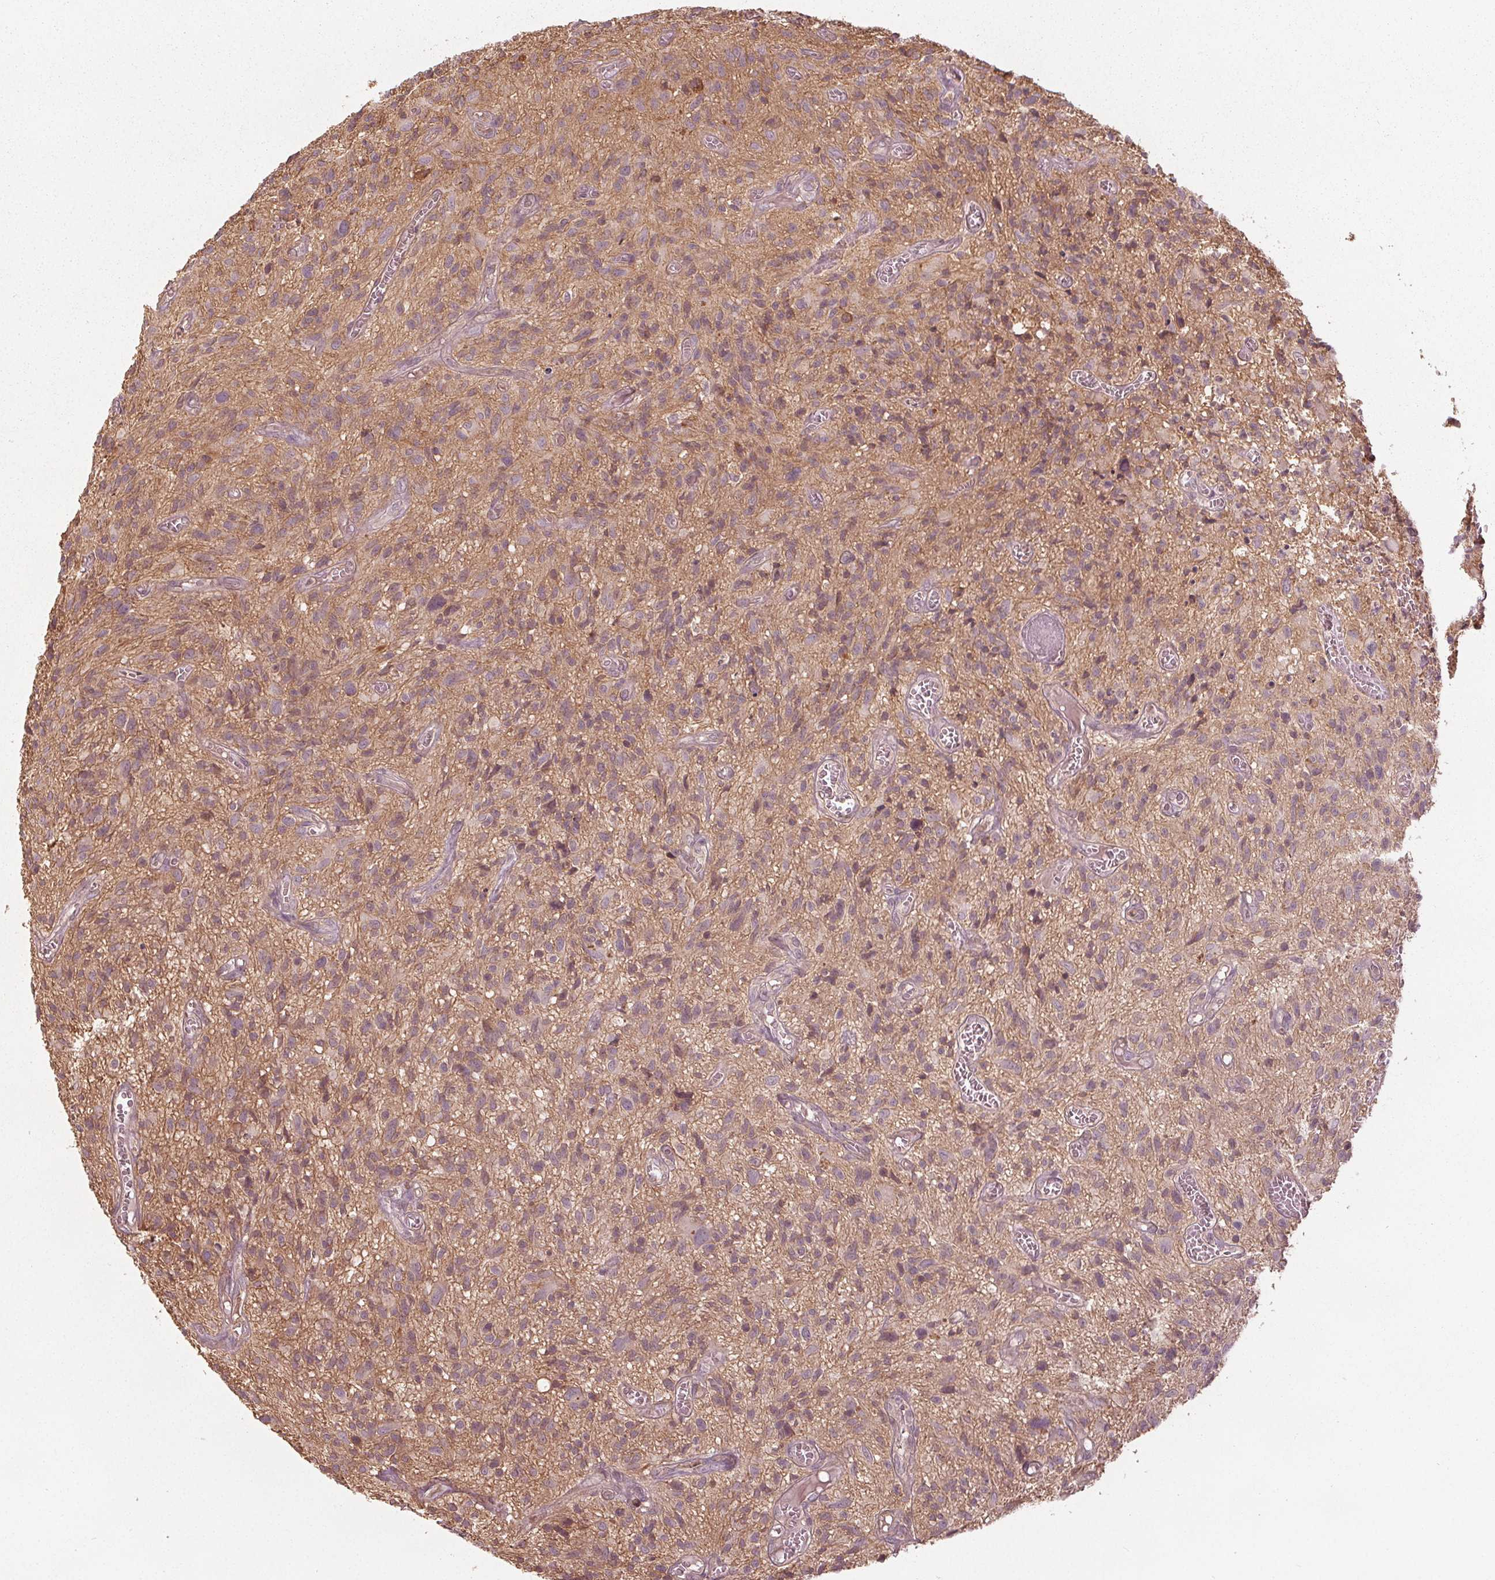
{"staining": {"intensity": "weak", "quantity": "25%-75%", "location": "cytoplasmic/membranous"}, "tissue": "glioma", "cell_type": "Tumor cells", "image_type": "cancer", "snomed": [{"axis": "morphology", "description": "Glioma, malignant, High grade"}, {"axis": "topography", "description": "Brain"}], "caption": "High-grade glioma (malignant) stained for a protein exhibits weak cytoplasmic/membranous positivity in tumor cells.", "gene": "GNB2", "patient": {"sex": "male", "age": 75}}